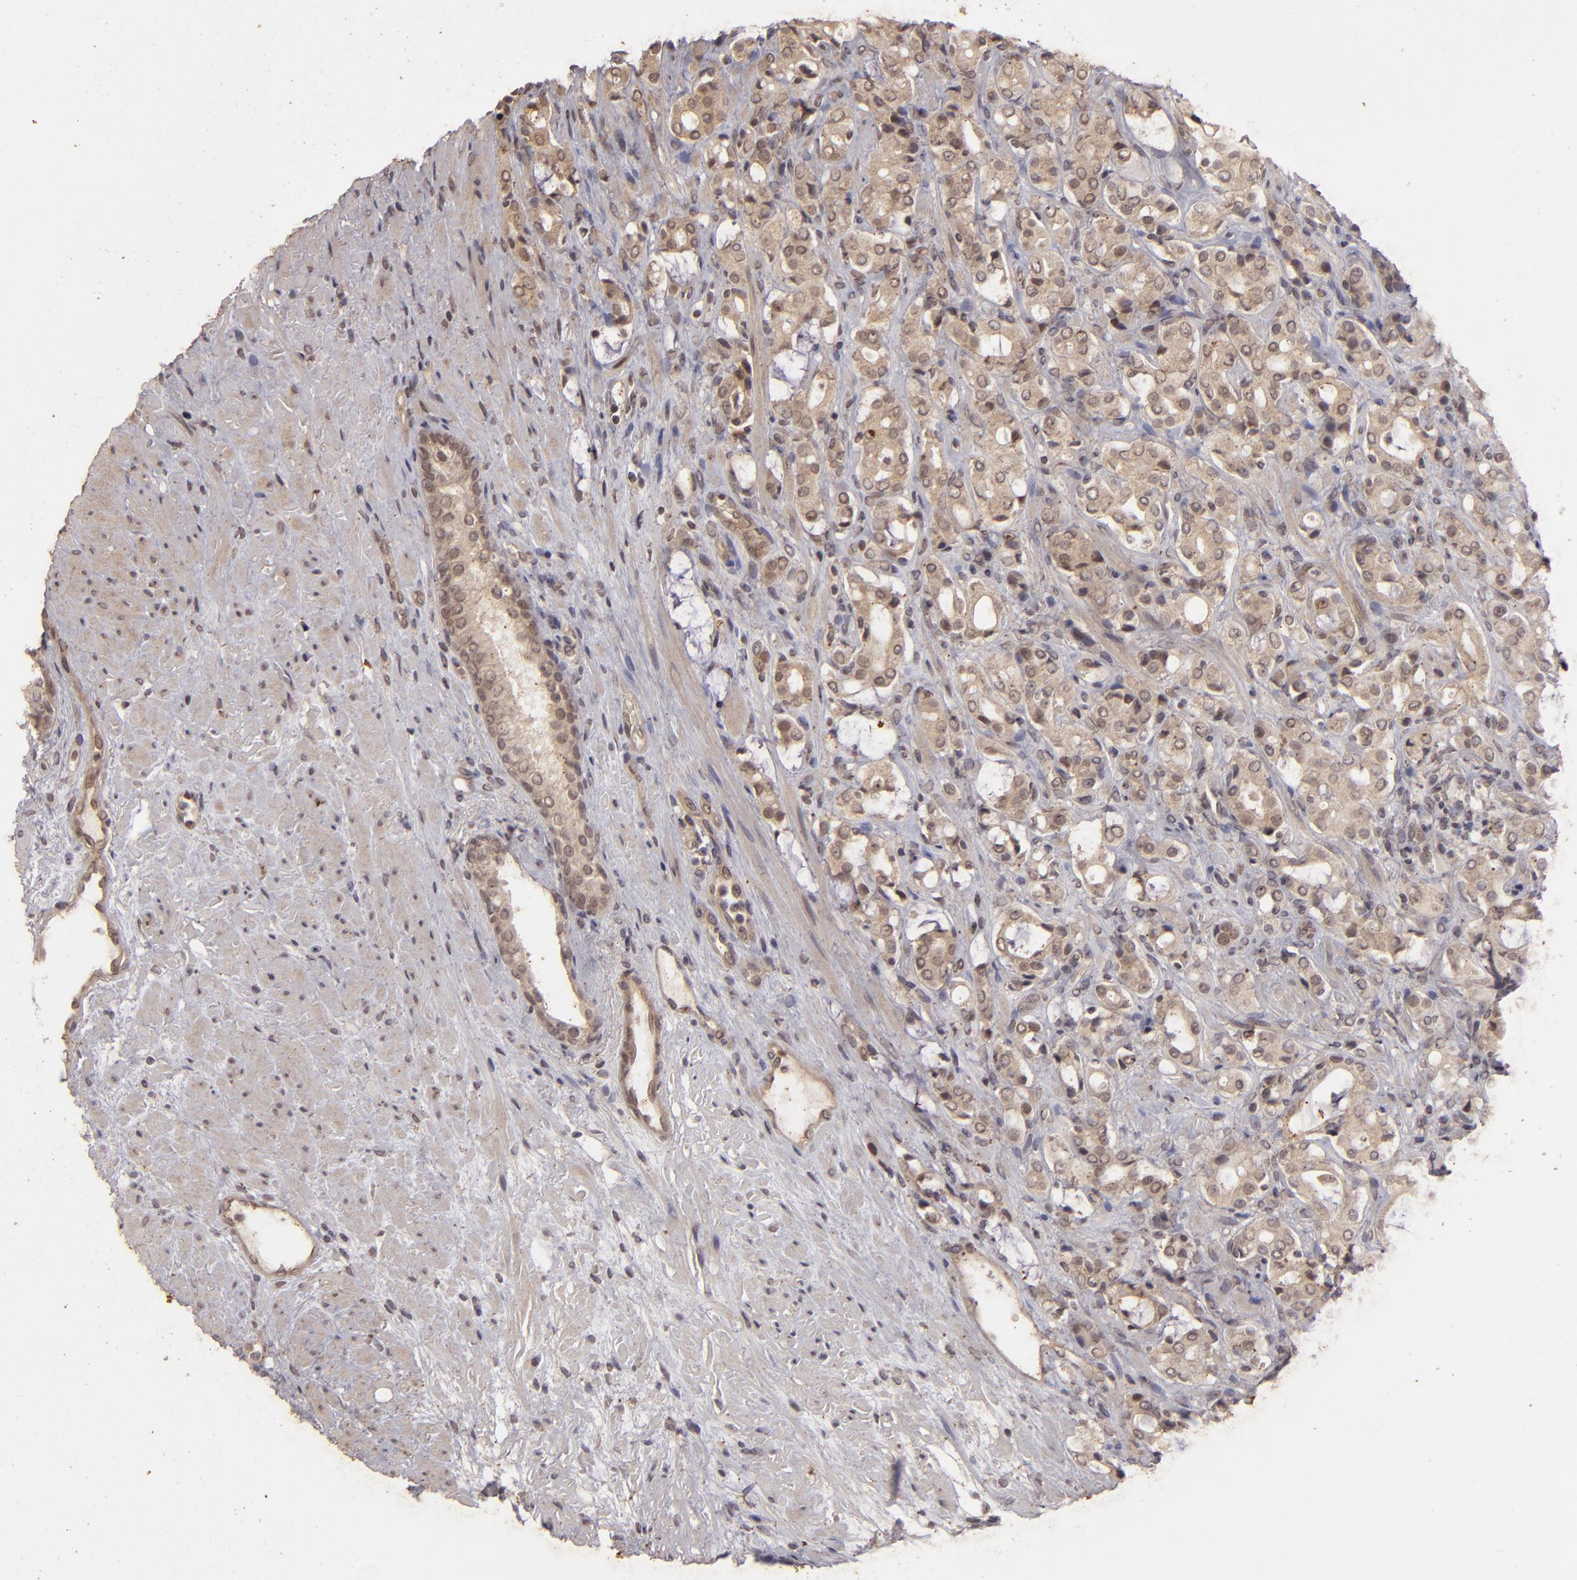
{"staining": {"intensity": "weak", "quantity": "25%-75%", "location": "cytoplasmic/membranous"}, "tissue": "prostate cancer", "cell_type": "Tumor cells", "image_type": "cancer", "snomed": [{"axis": "morphology", "description": "Adenocarcinoma, High grade"}, {"axis": "topography", "description": "Prostate"}], "caption": "This is an image of immunohistochemistry staining of prostate cancer (adenocarcinoma (high-grade)), which shows weak expression in the cytoplasmic/membranous of tumor cells.", "gene": "DFFA", "patient": {"sex": "male", "age": 72}}